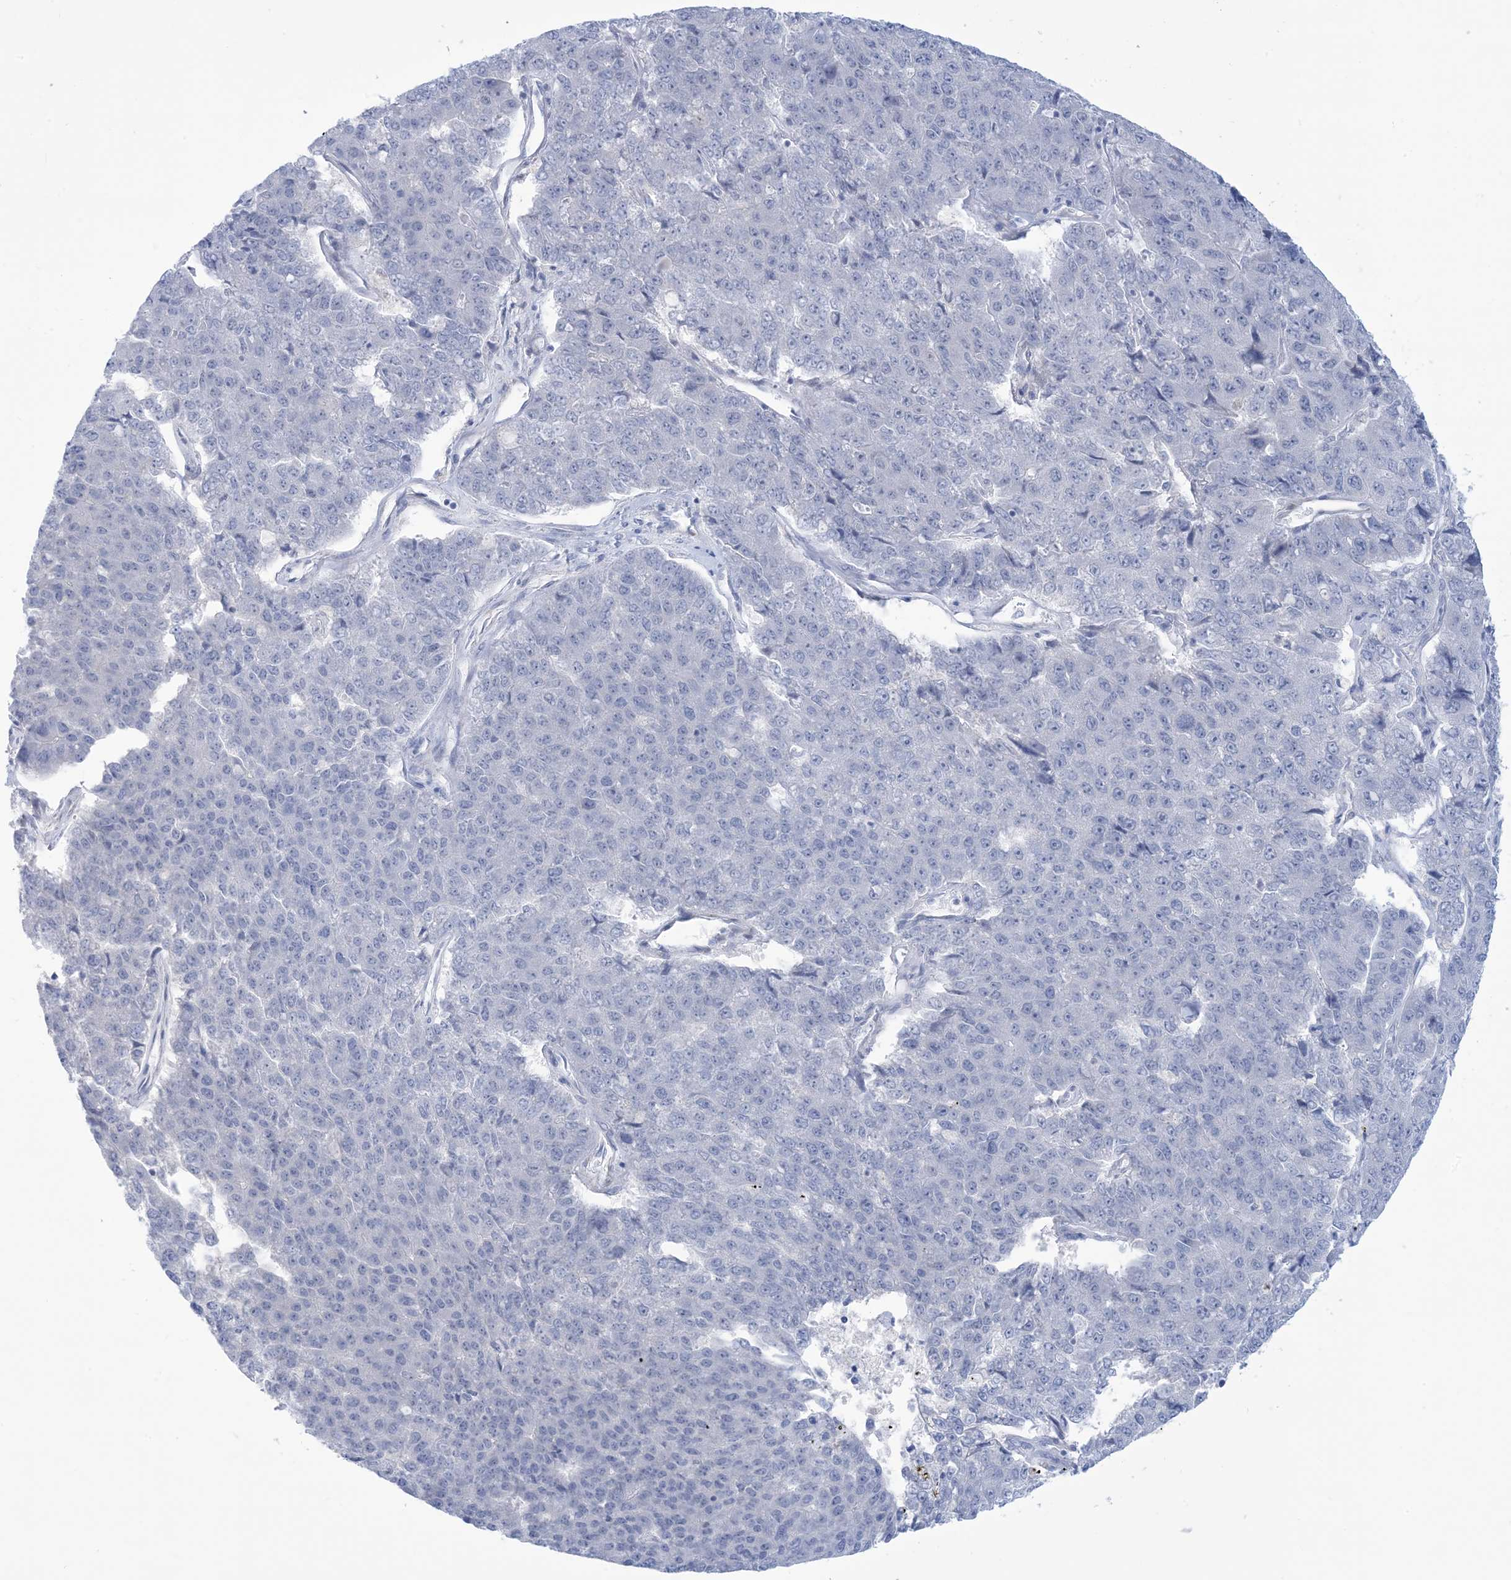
{"staining": {"intensity": "negative", "quantity": "none", "location": "none"}, "tissue": "pancreatic cancer", "cell_type": "Tumor cells", "image_type": "cancer", "snomed": [{"axis": "morphology", "description": "Adenocarcinoma, NOS"}, {"axis": "topography", "description": "Pancreas"}], "caption": "Micrograph shows no protein staining in tumor cells of adenocarcinoma (pancreatic) tissue.", "gene": "MARS2", "patient": {"sex": "male", "age": 50}}